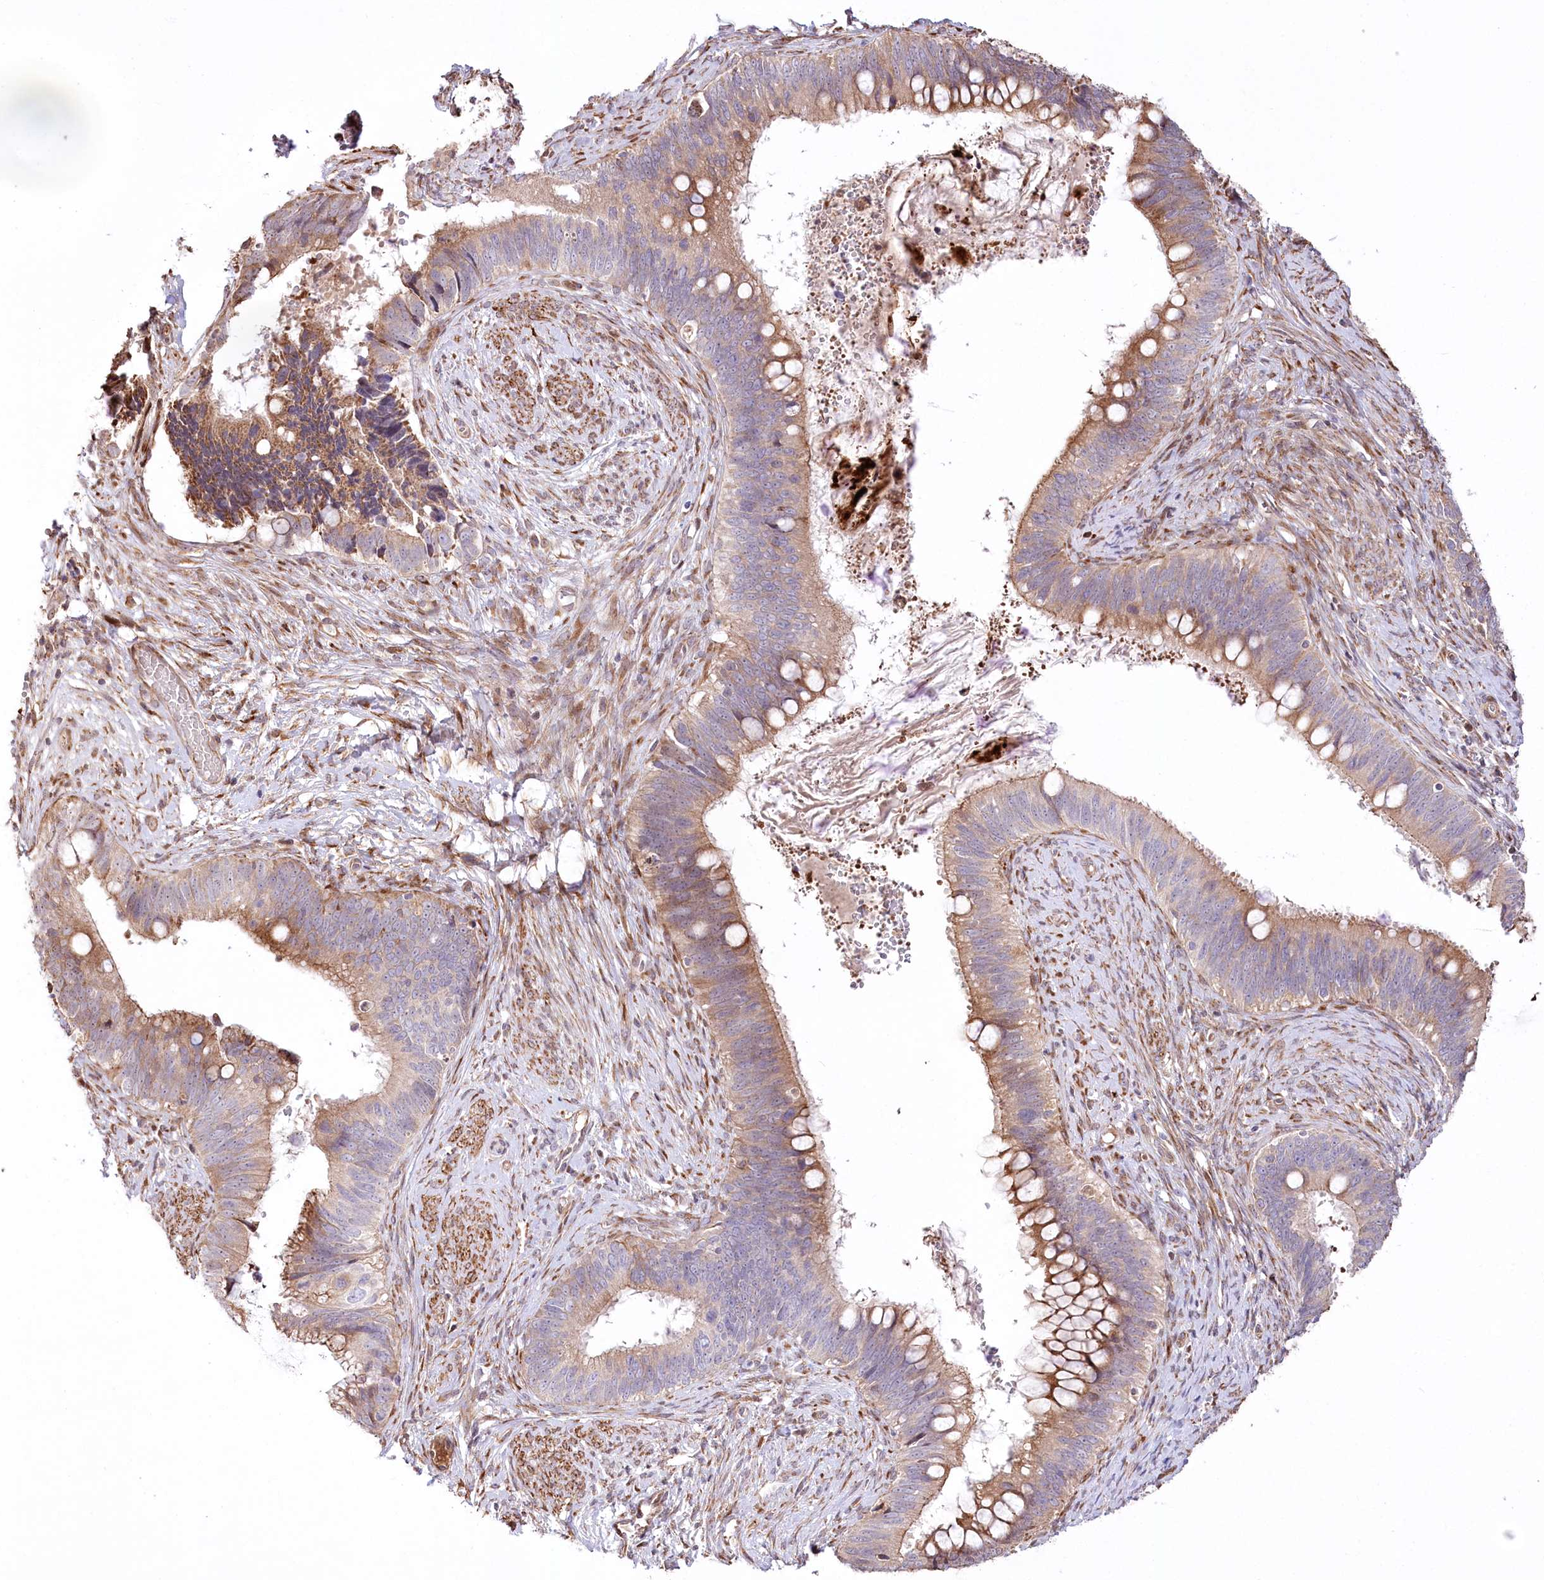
{"staining": {"intensity": "moderate", "quantity": "25%-75%", "location": "cytoplasmic/membranous"}, "tissue": "cervical cancer", "cell_type": "Tumor cells", "image_type": "cancer", "snomed": [{"axis": "morphology", "description": "Adenocarcinoma, NOS"}, {"axis": "topography", "description": "Cervix"}], "caption": "Moderate cytoplasmic/membranous protein positivity is identified in about 25%-75% of tumor cells in adenocarcinoma (cervical). (DAB (3,3'-diaminobenzidine) = brown stain, brightfield microscopy at high magnification).", "gene": "RNF24", "patient": {"sex": "female", "age": 42}}